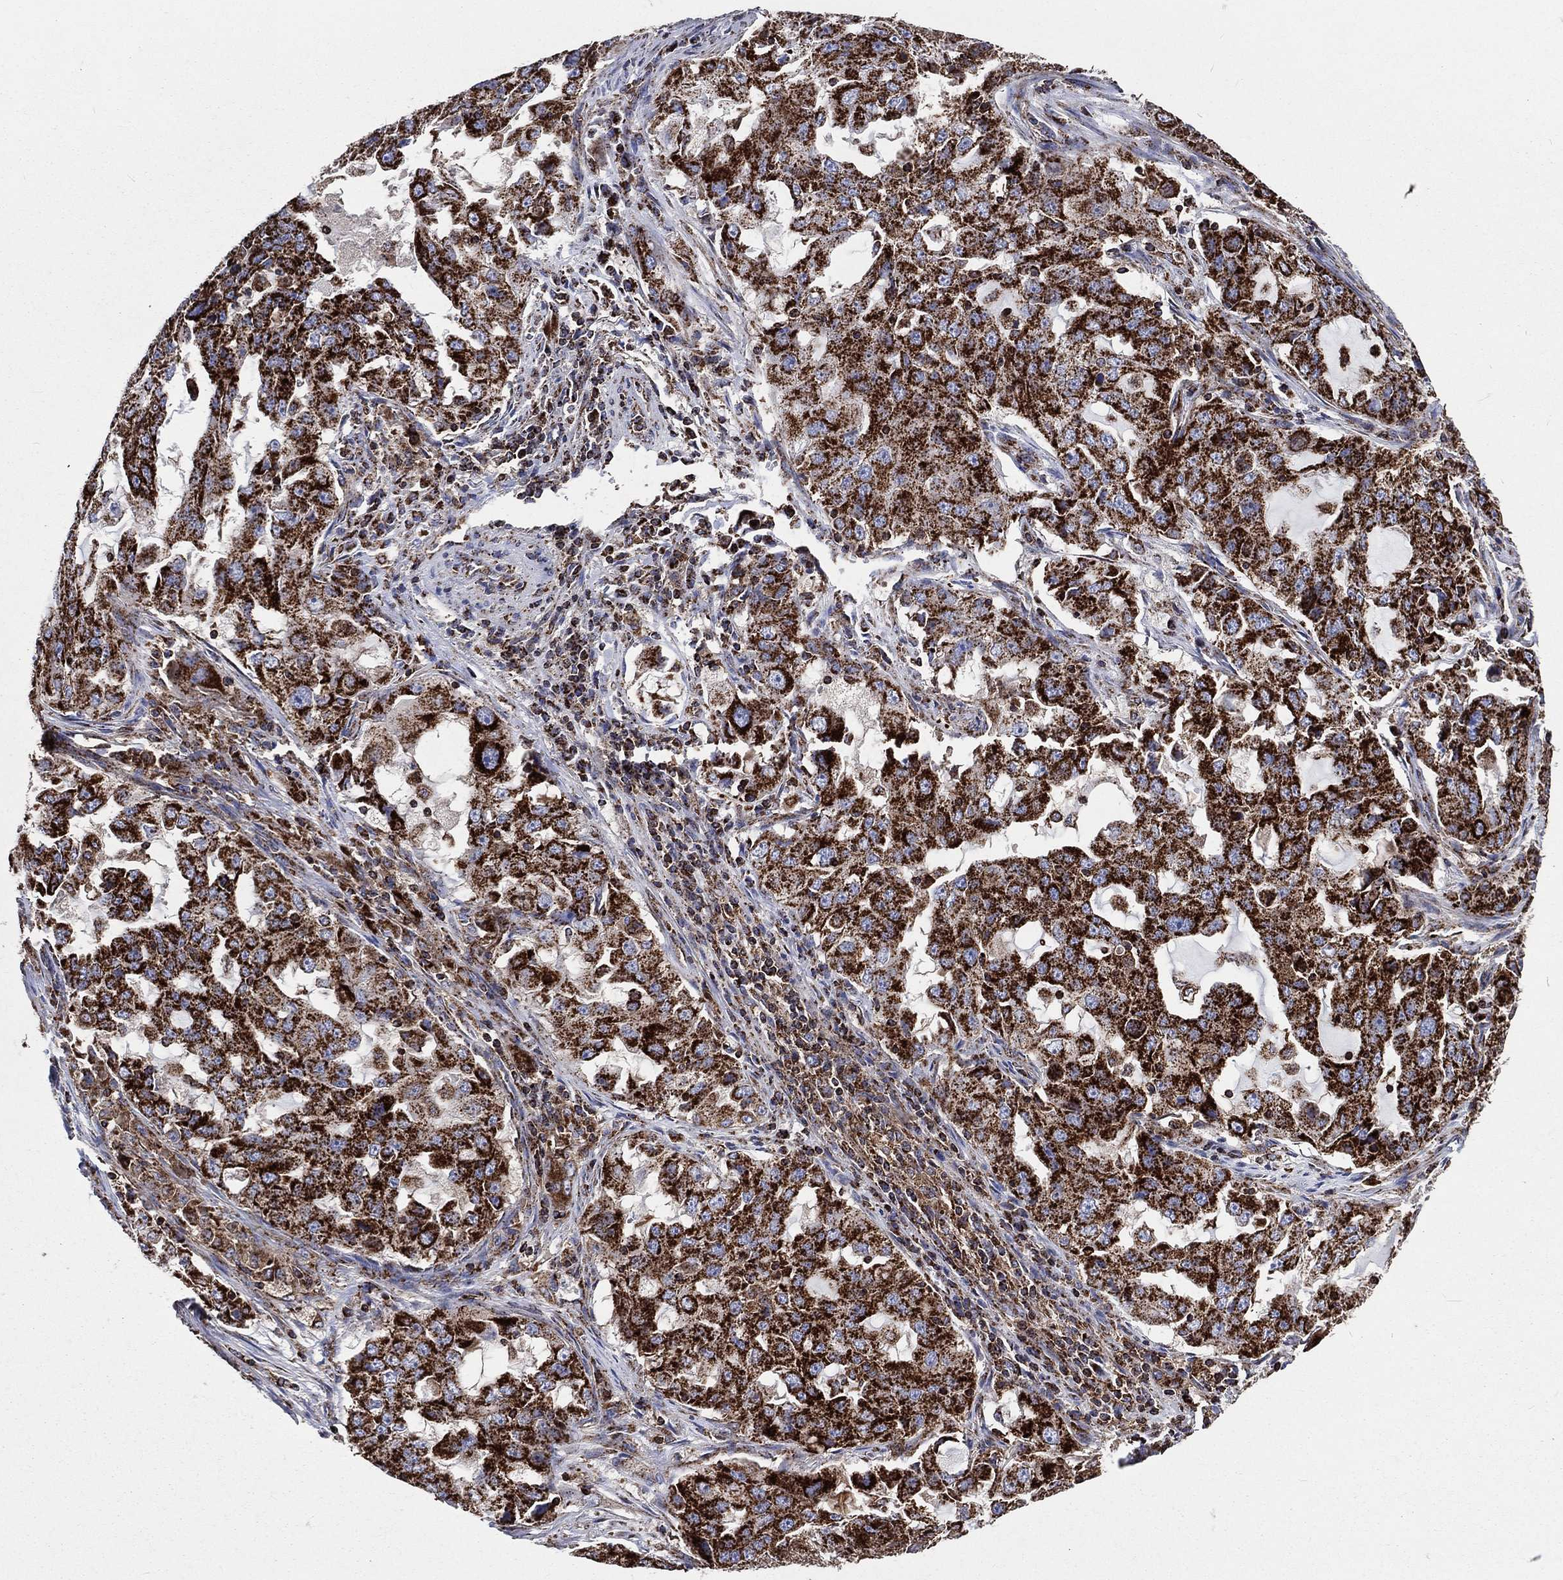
{"staining": {"intensity": "strong", "quantity": ">75%", "location": "cytoplasmic/membranous"}, "tissue": "lung cancer", "cell_type": "Tumor cells", "image_type": "cancer", "snomed": [{"axis": "morphology", "description": "Adenocarcinoma, NOS"}, {"axis": "topography", "description": "Lung"}], "caption": "This photomicrograph exhibits IHC staining of human lung cancer (adenocarcinoma), with high strong cytoplasmic/membranous positivity in about >75% of tumor cells.", "gene": "ANKRD37", "patient": {"sex": "female", "age": 61}}